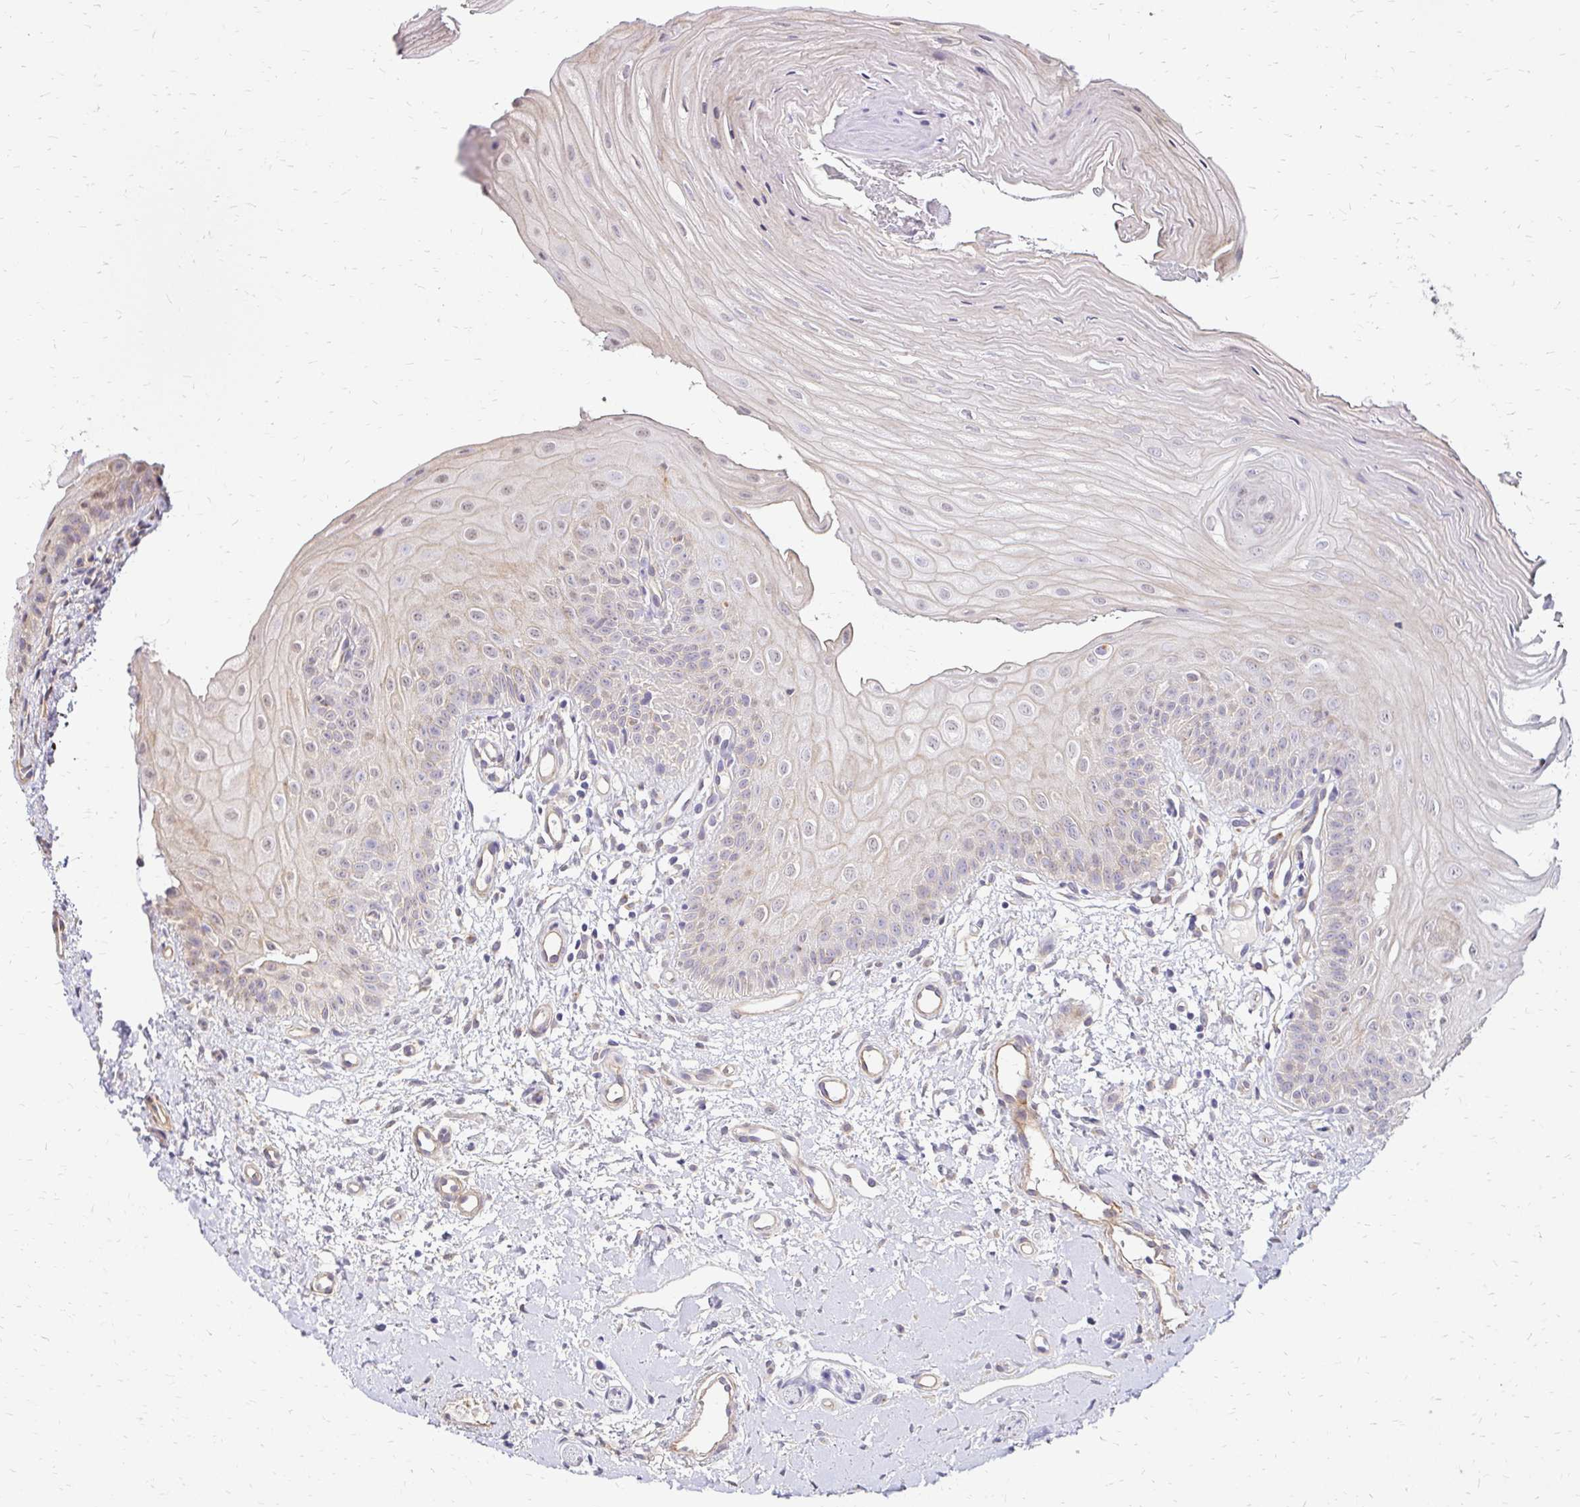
{"staining": {"intensity": "weak", "quantity": "<25%", "location": "cytoplasmic/membranous"}, "tissue": "oral mucosa", "cell_type": "Squamous epithelial cells", "image_type": "normal", "snomed": [{"axis": "morphology", "description": "Normal tissue, NOS"}, {"axis": "topography", "description": "Oral tissue"}], "caption": "A high-resolution histopathology image shows immunohistochemistry staining of unremarkable oral mucosa, which shows no significant positivity in squamous epithelial cells.", "gene": "PRIMA1", "patient": {"sex": "female", "age": 73}}